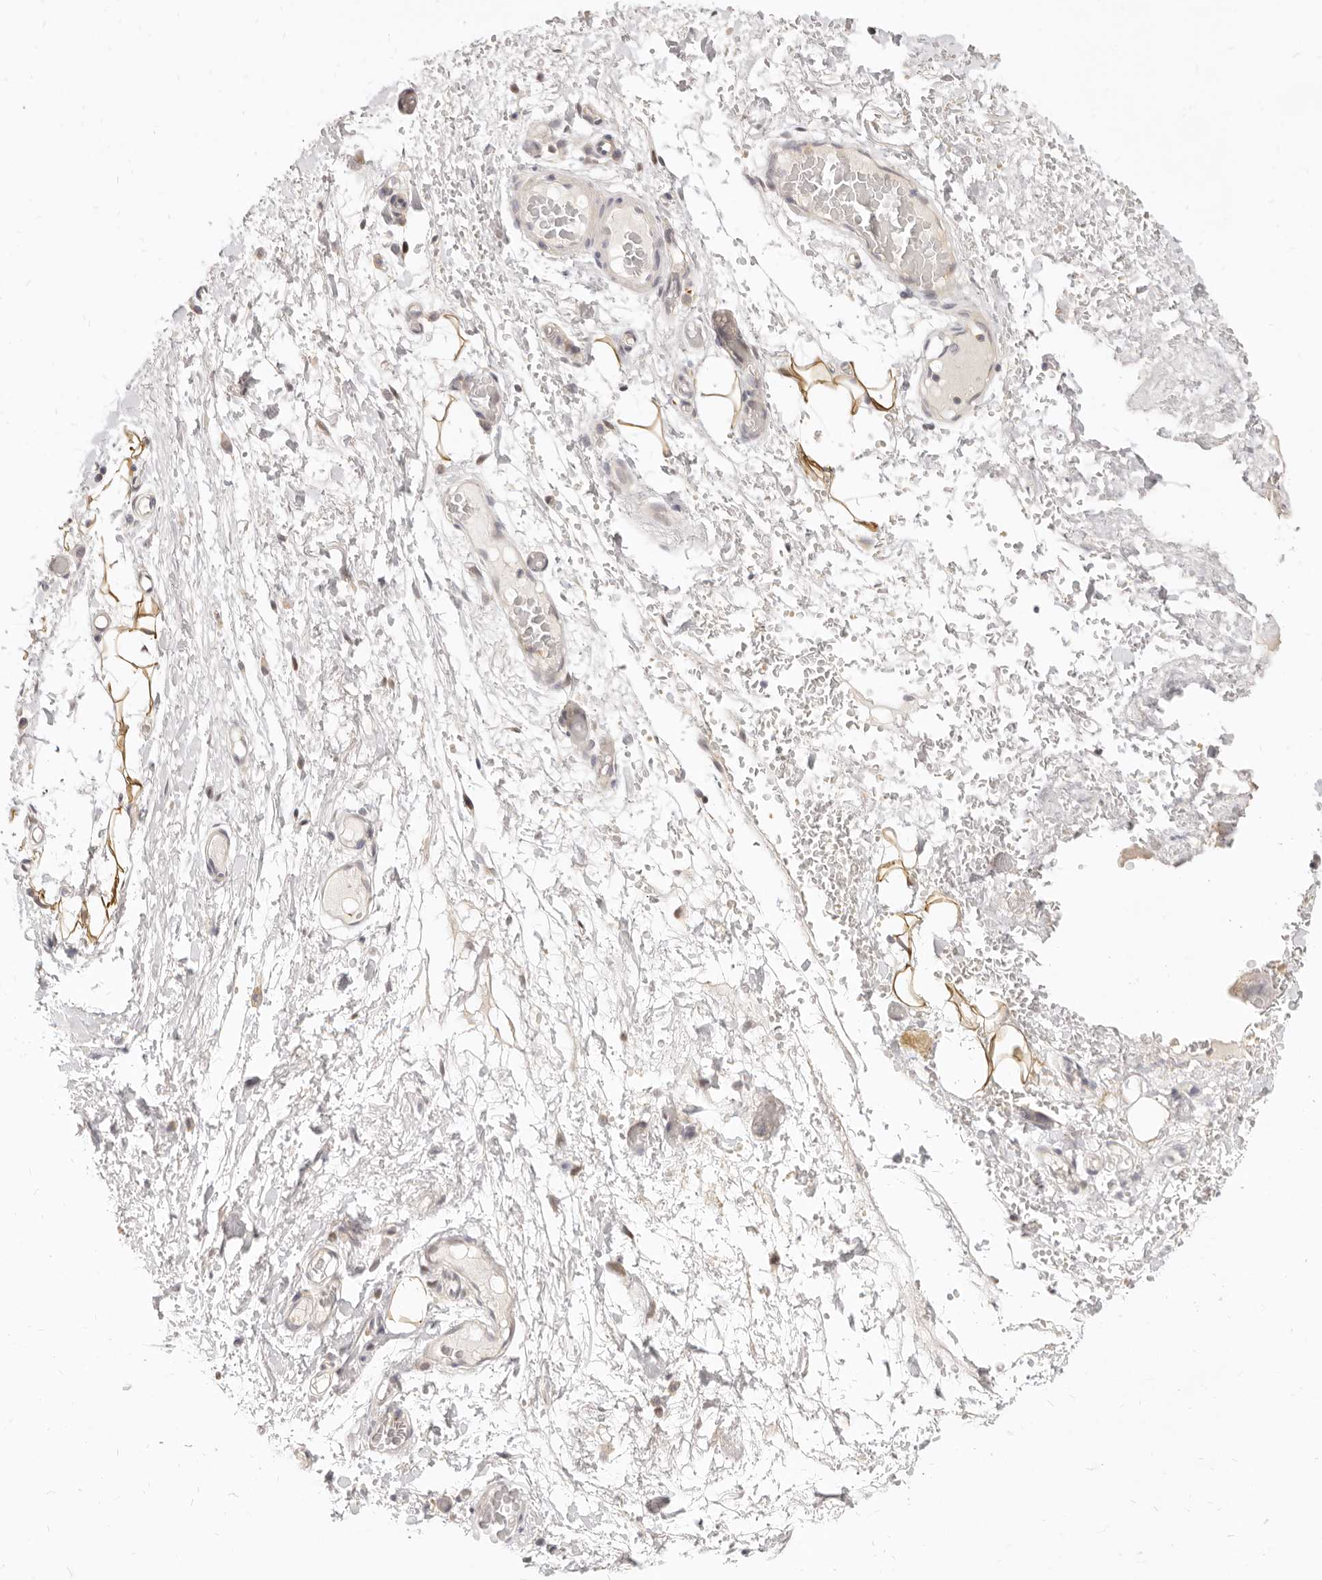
{"staining": {"intensity": "moderate", "quantity": "25%-75%", "location": "cytoplasmic/membranous"}, "tissue": "adipose tissue", "cell_type": "Adipocytes", "image_type": "normal", "snomed": [{"axis": "morphology", "description": "Normal tissue, NOS"}, {"axis": "morphology", "description": "Adenocarcinoma, NOS"}, {"axis": "topography", "description": "Esophagus"}], "caption": "Adipose tissue stained with immunohistochemistry displays moderate cytoplasmic/membranous positivity in approximately 25%-75% of adipocytes. (Brightfield microscopy of DAB IHC at high magnification).", "gene": "LTB4R2", "patient": {"sex": "male", "age": 62}}